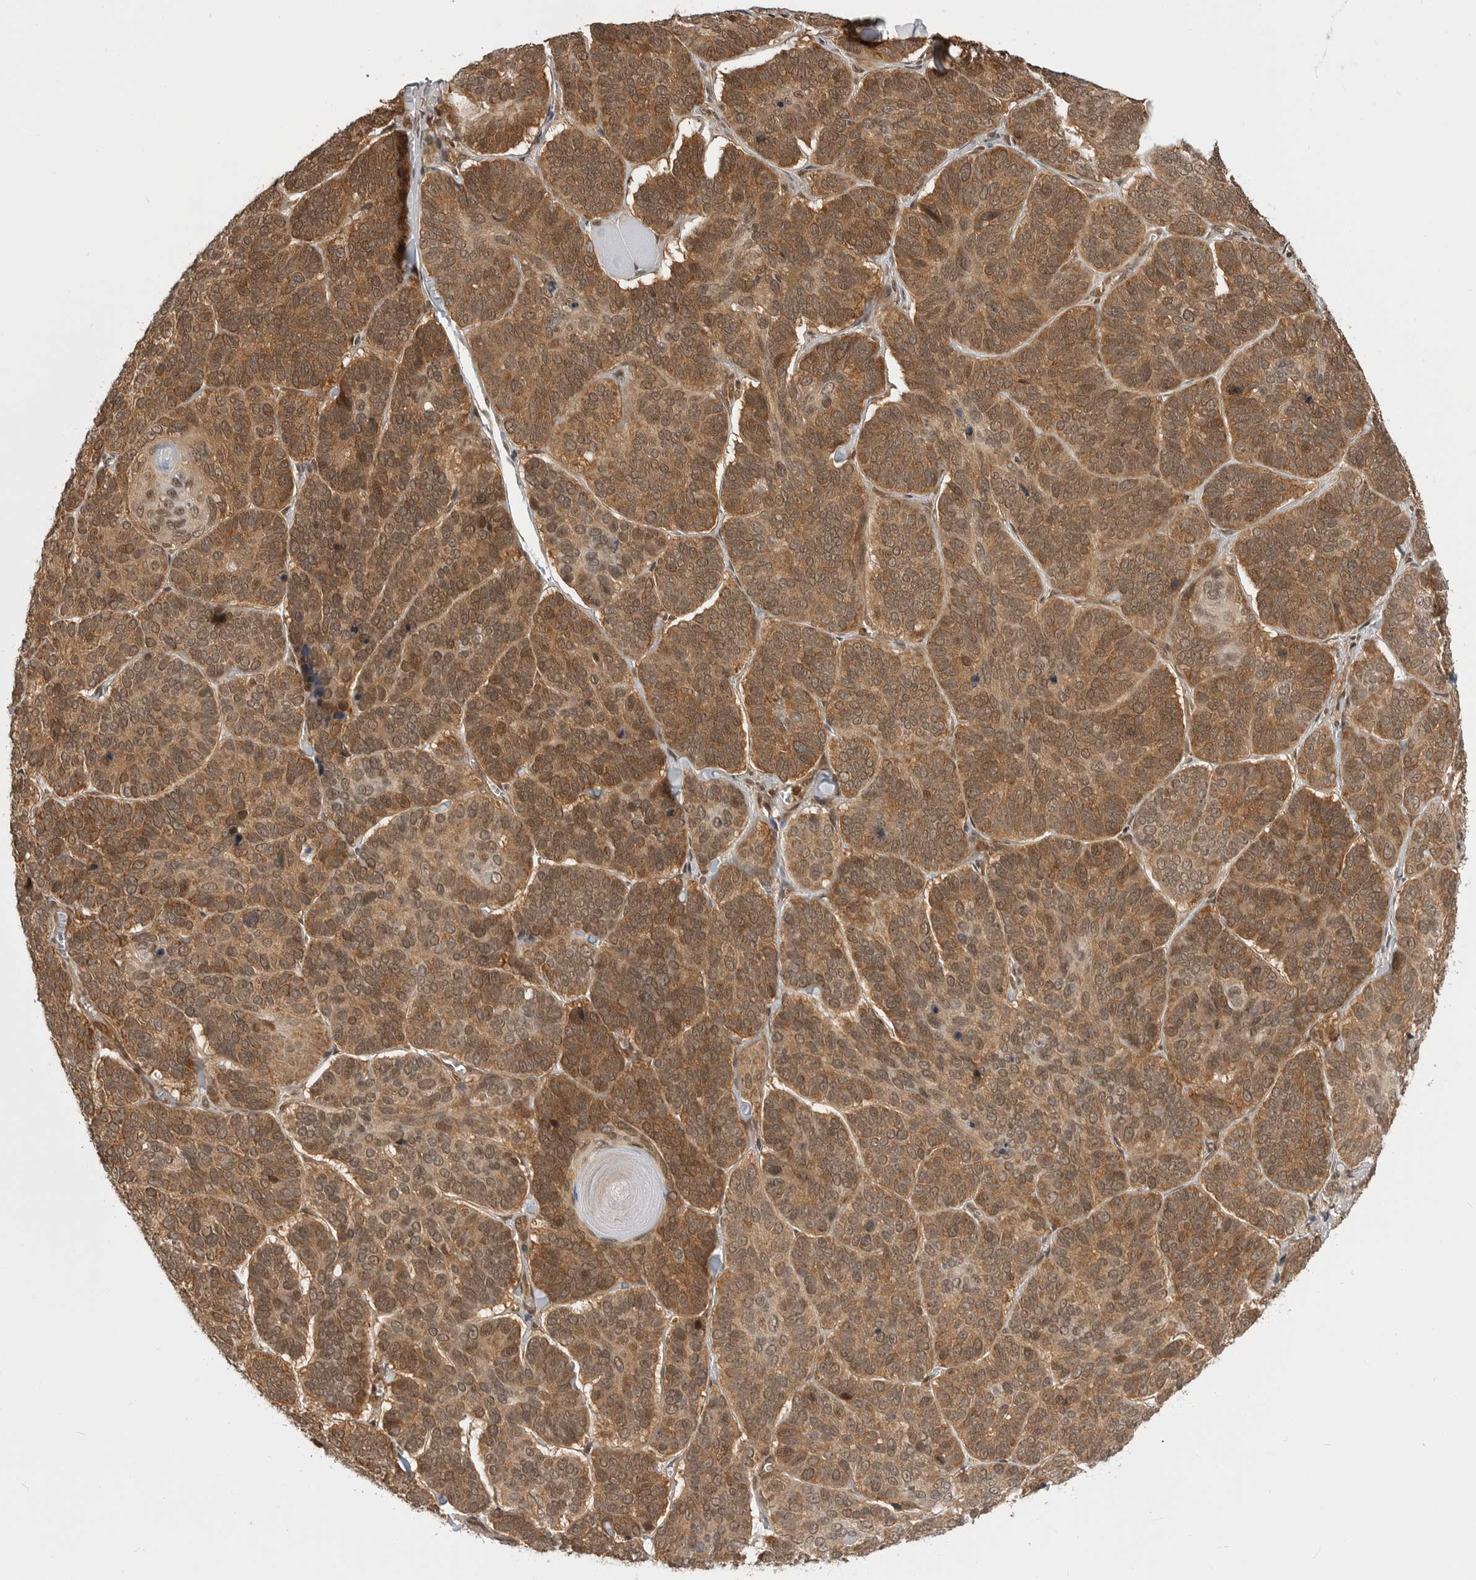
{"staining": {"intensity": "moderate", "quantity": ">75%", "location": "cytoplasmic/membranous"}, "tissue": "skin cancer", "cell_type": "Tumor cells", "image_type": "cancer", "snomed": [{"axis": "morphology", "description": "Basal cell carcinoma"}, {"axis": "topography", "description": "Skin"}], "caption": "Moderate cytoplasmic/membranous positivity for a protein is appreciated in approximately >75% of tumor cells of basal cell carcinoma (skin) using immunohistochemistry (IHC).", "gene": "SZRD1", "patient": {"sex": "male", "age": 62}}